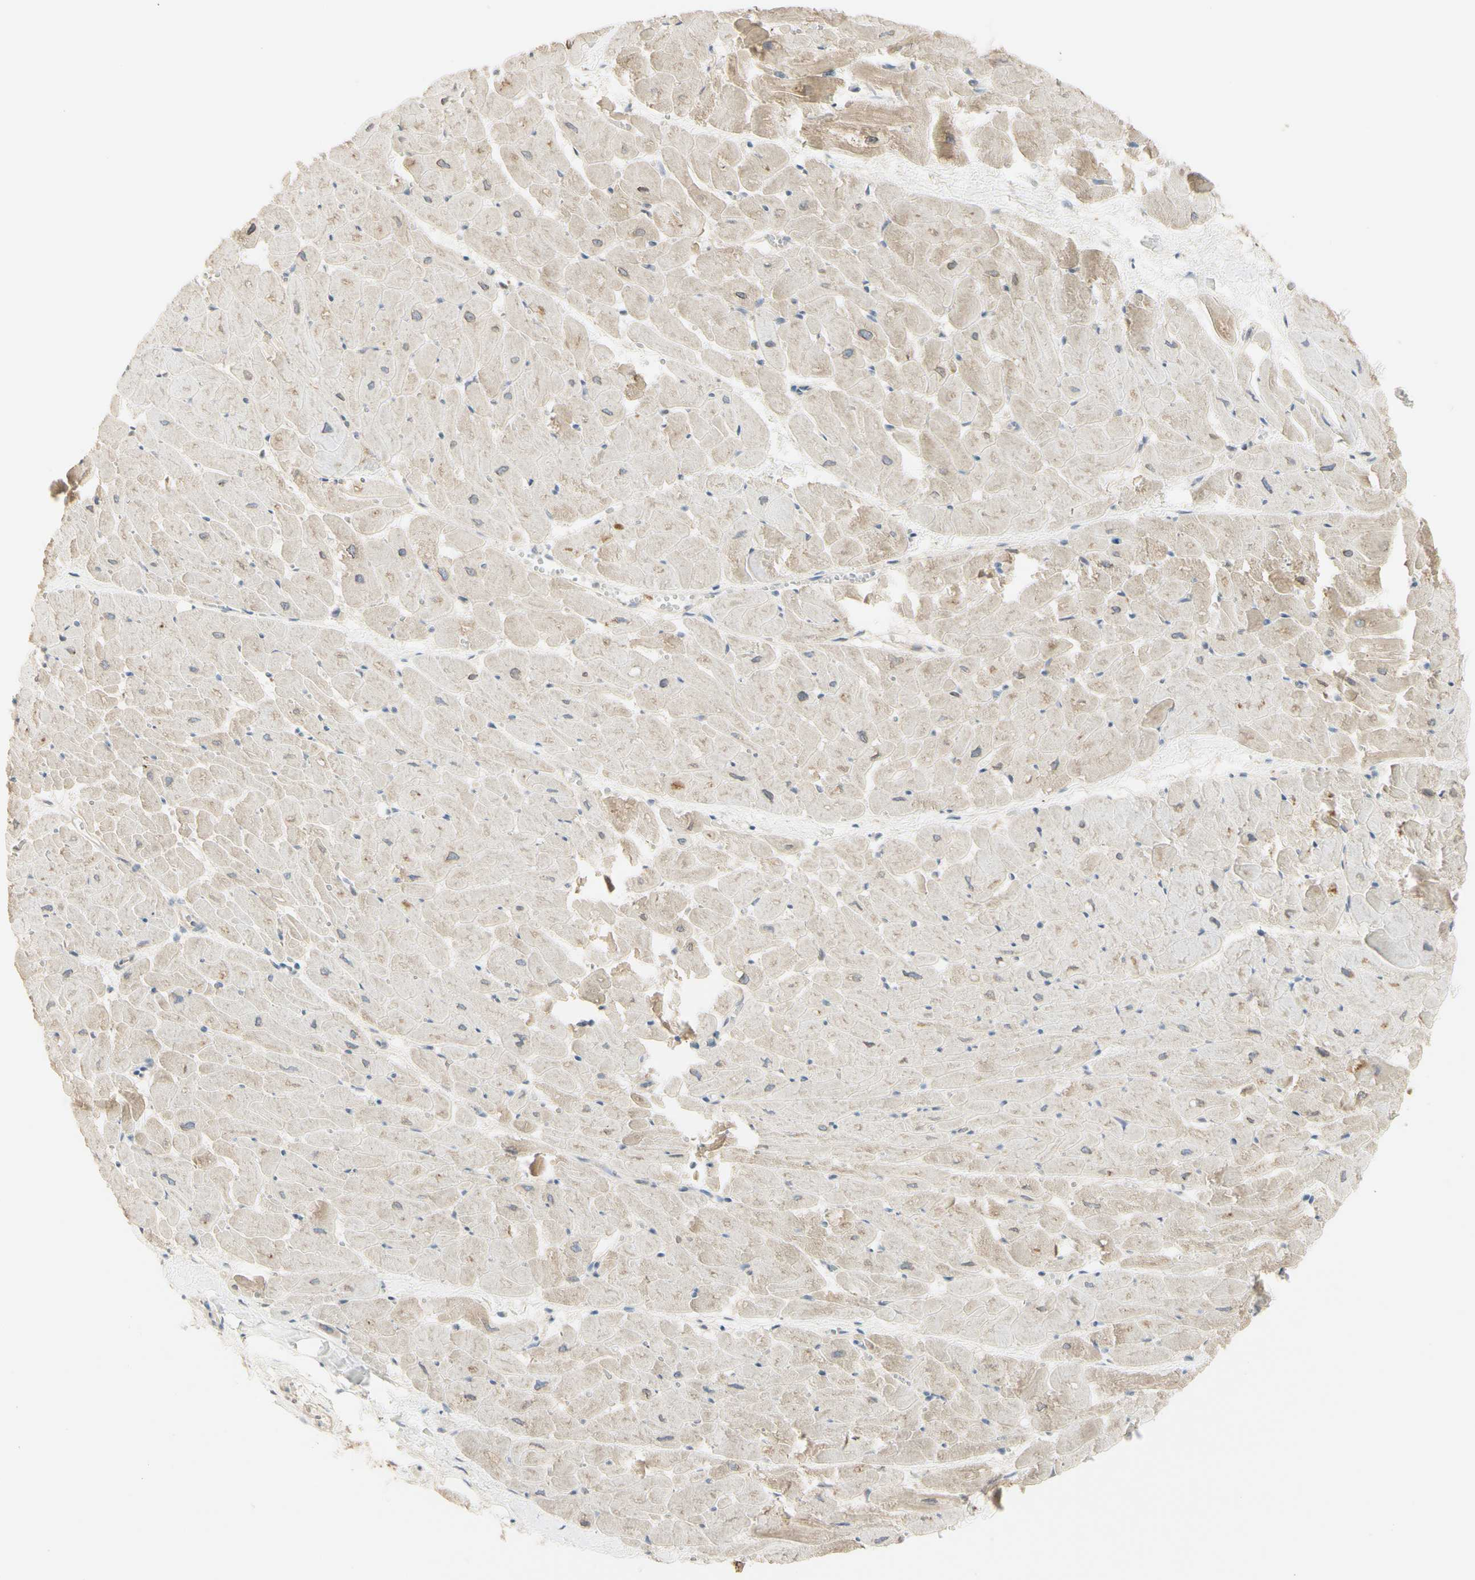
{"staining": {"intensity": "weak", "quantity": ">75%", "location": "cytoplasmic/membranous"}, "tissue": "heart muscle", "cell_type": "Cardiomyocytes", "image_type": "normal", "snomed": [{"axis": "morphology", "description": "Normal tissue, NOS"}, {"axis": "topography", "description": "Heart"}], "caption": "Immunohistochemistry (IHC) micrograph of normal heart muscle: human heart muscle stained using immunohistochemistry (IHC) reveals low levels of weak protein expression localized specifically in the cytoplasmic/membranous of cardiomyocytes, appearing as a cytoplasmic/membranous brown color.", "gene": "NFYA", "patient": {"sex": "female", "age": 19}}